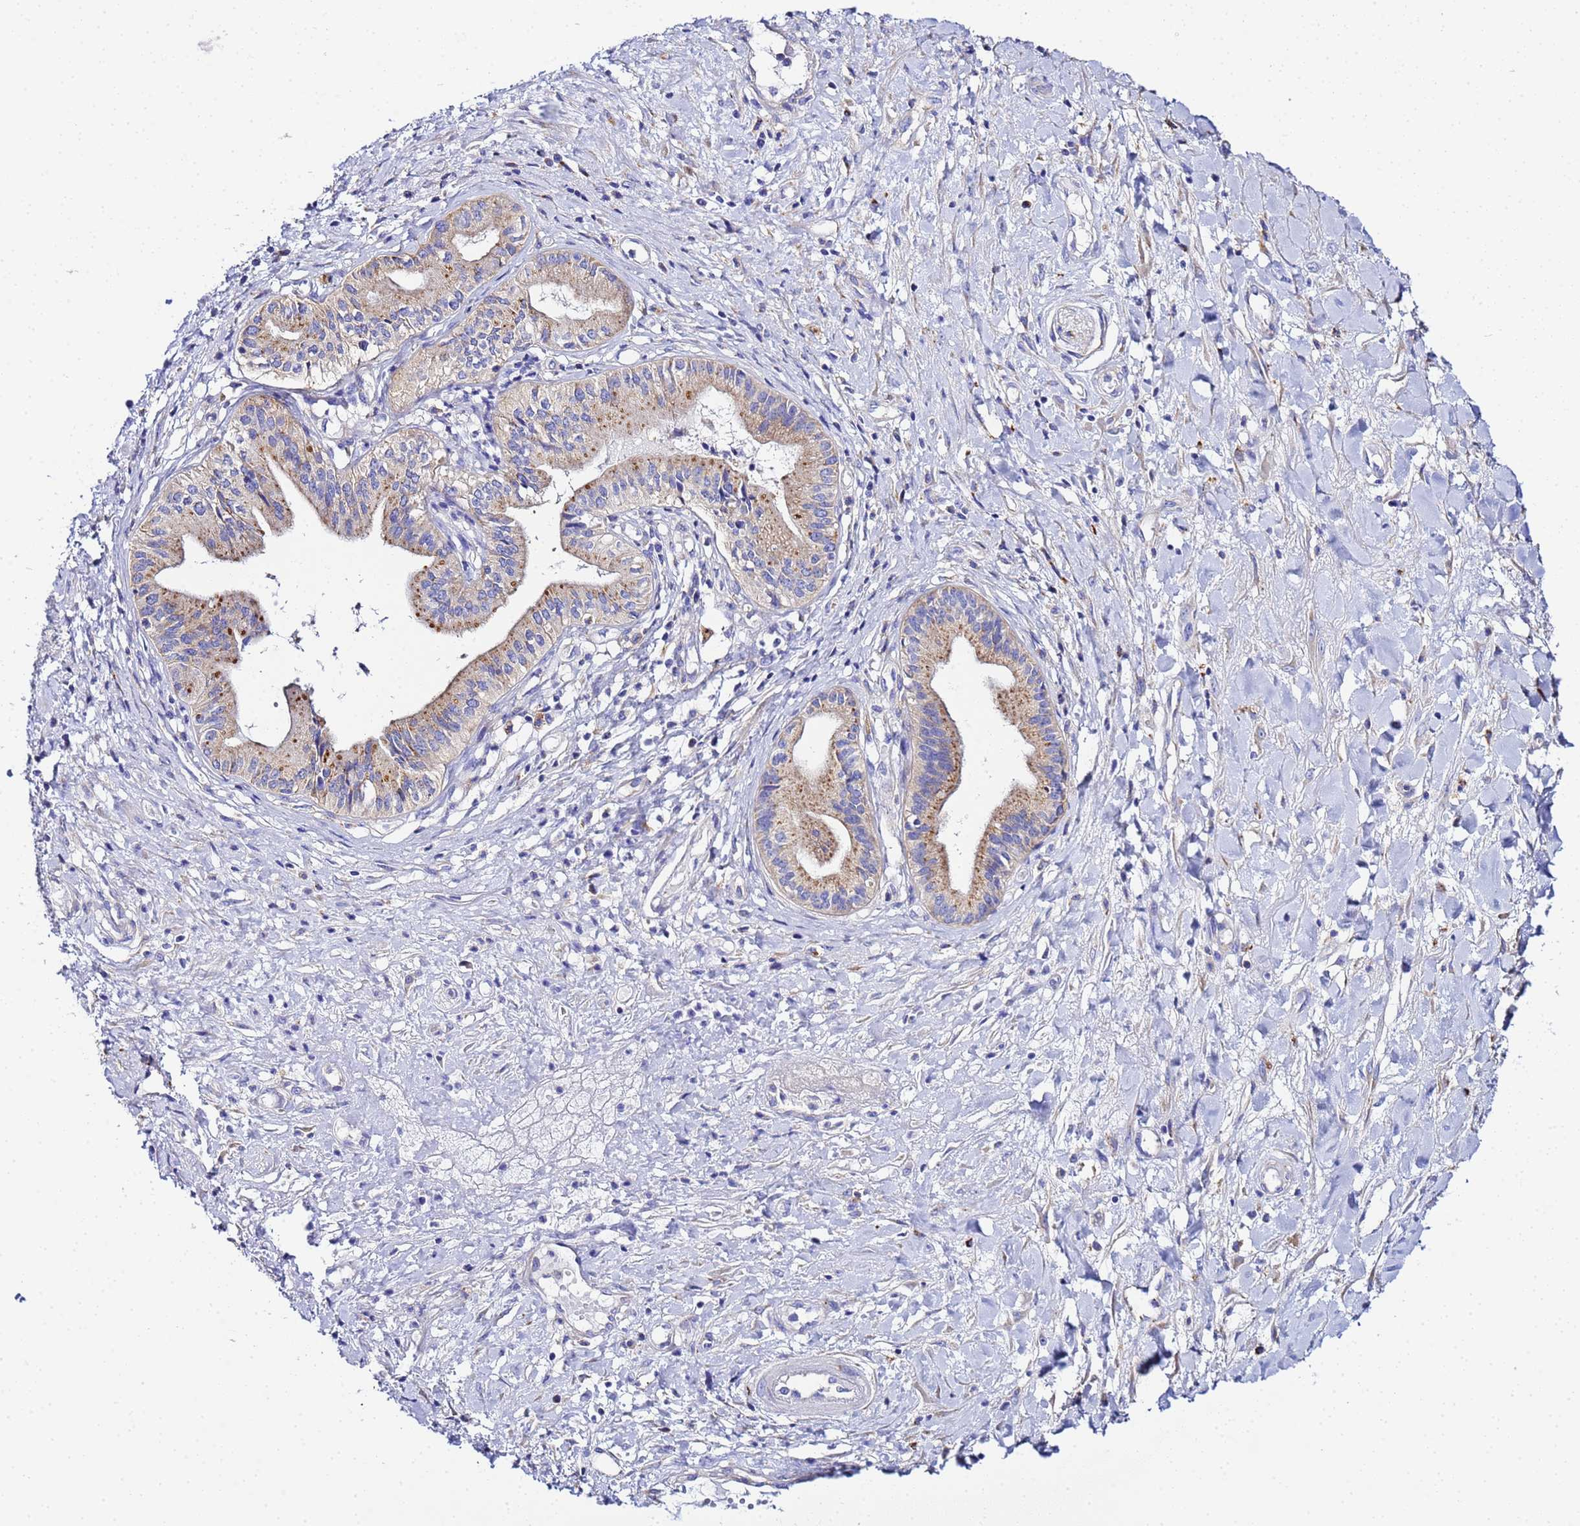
{"staining": {"intensity": "moderate", "quantity": ">75%", "location": "cytoplasmic/membranous"}, "tissue": "pancreatic cancer", "cell_type": "Tumor cells", "image_type": "cancer", "snomed": [{"axis": "morphology", "description": "Adenocarcinoma, NOS"}, {"axis": "topography", "description": "Pancreas"}], "caption": "An immunohistochemistry (IHC) micrograph of tumor tissue is shown. Protein staining in brown highlights moderate cytoplasmic/membranous positivity in pancreatic adenocarcinoma within tumor cells.", "gene": "VTI1B", "patient": {"sex": "female", "age": 50}}